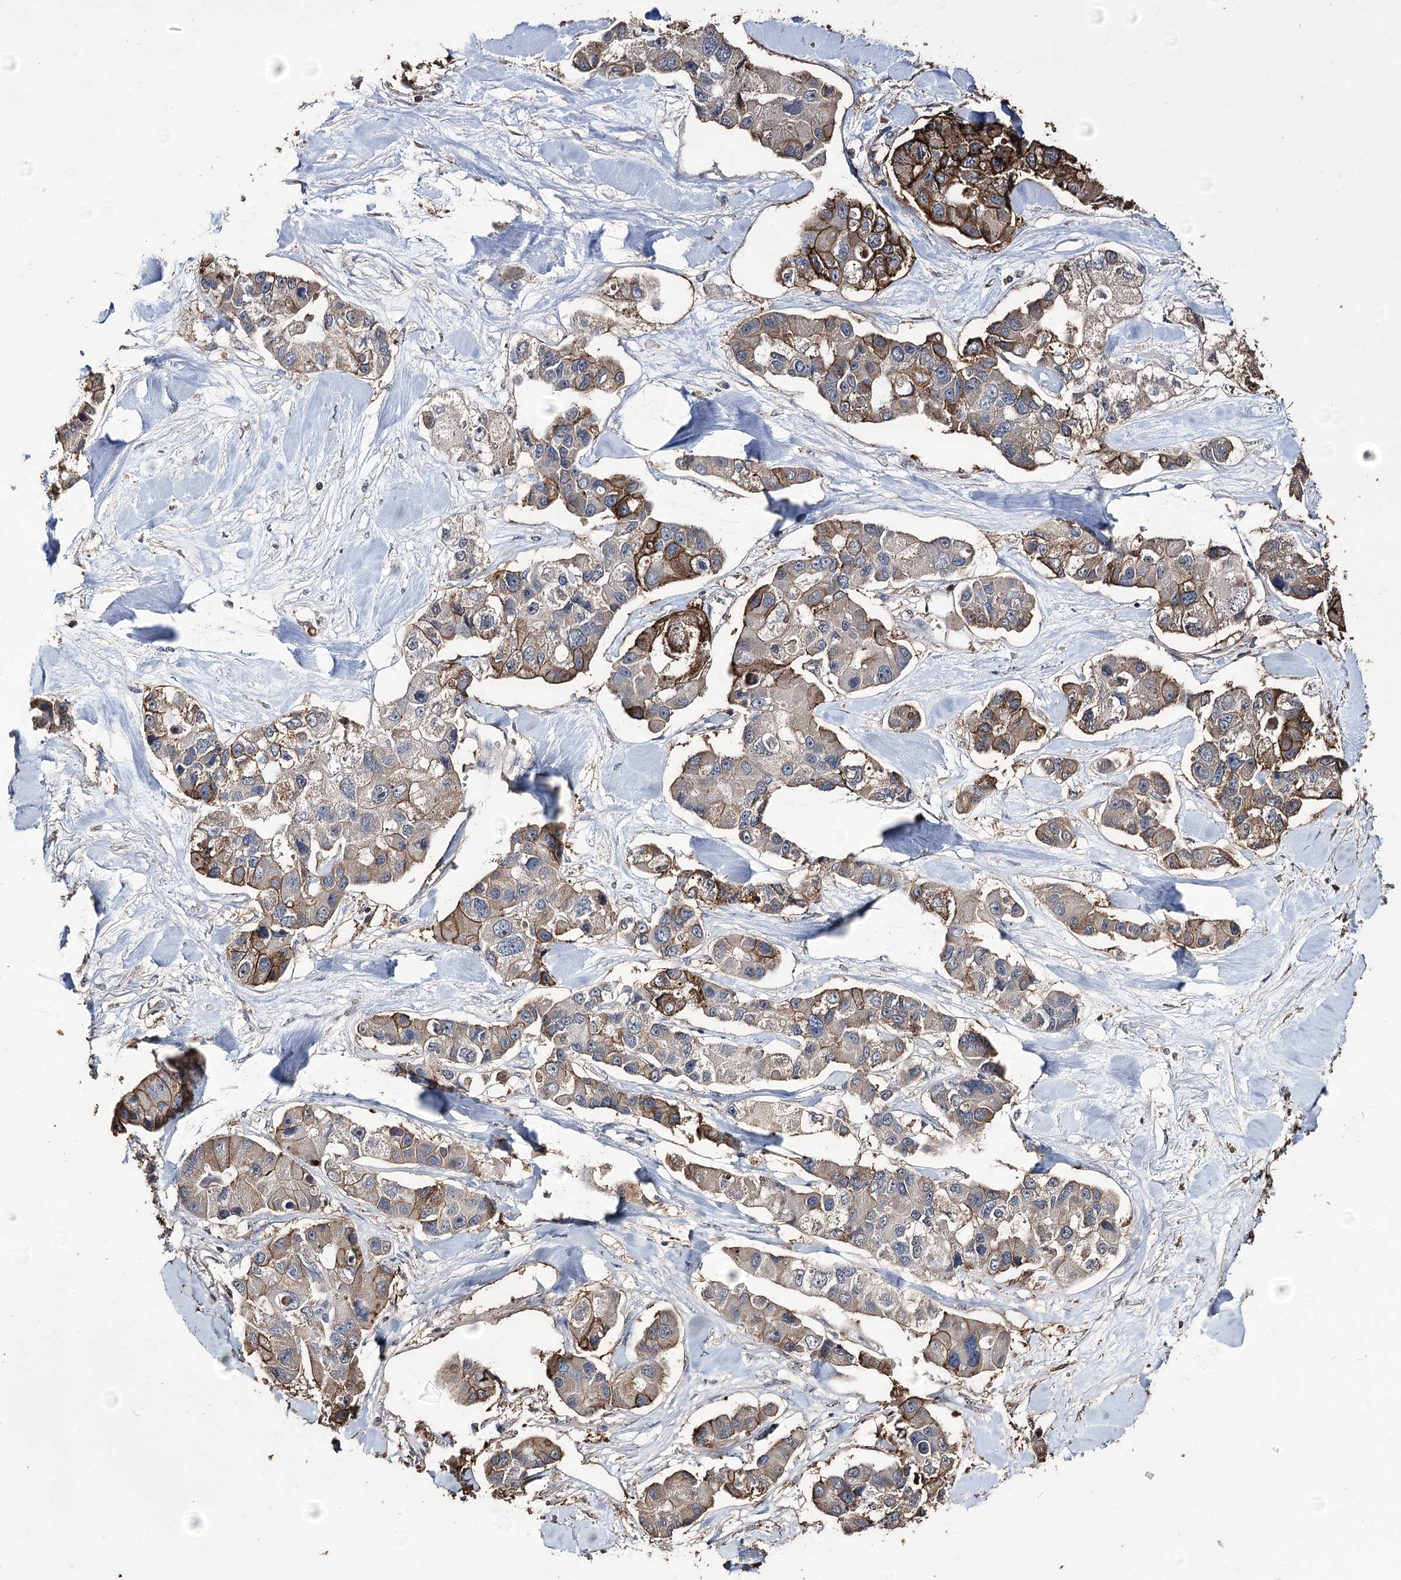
{"staining": {"intensity": "strong", "quantity": "<25%", "location": "cytoplasmic/membranous"}, "tissue": "lung cancer", "cell_type": "Tumor cells", "image_type": "cancer", "snomed": [{"axis": "morphology", "description": "Adenocarcinoma, NOS"}, {"axis": "topography", "description": "Lung"}], "caption": "This image demonstrates immunohistochemistry staining of human lung cancer, with medium strong cytoplasmic/membranous expression in approximately <25% of tumor cells.", "gene": "ZNF662", "patient": {"sex": "female", "age": 54}}